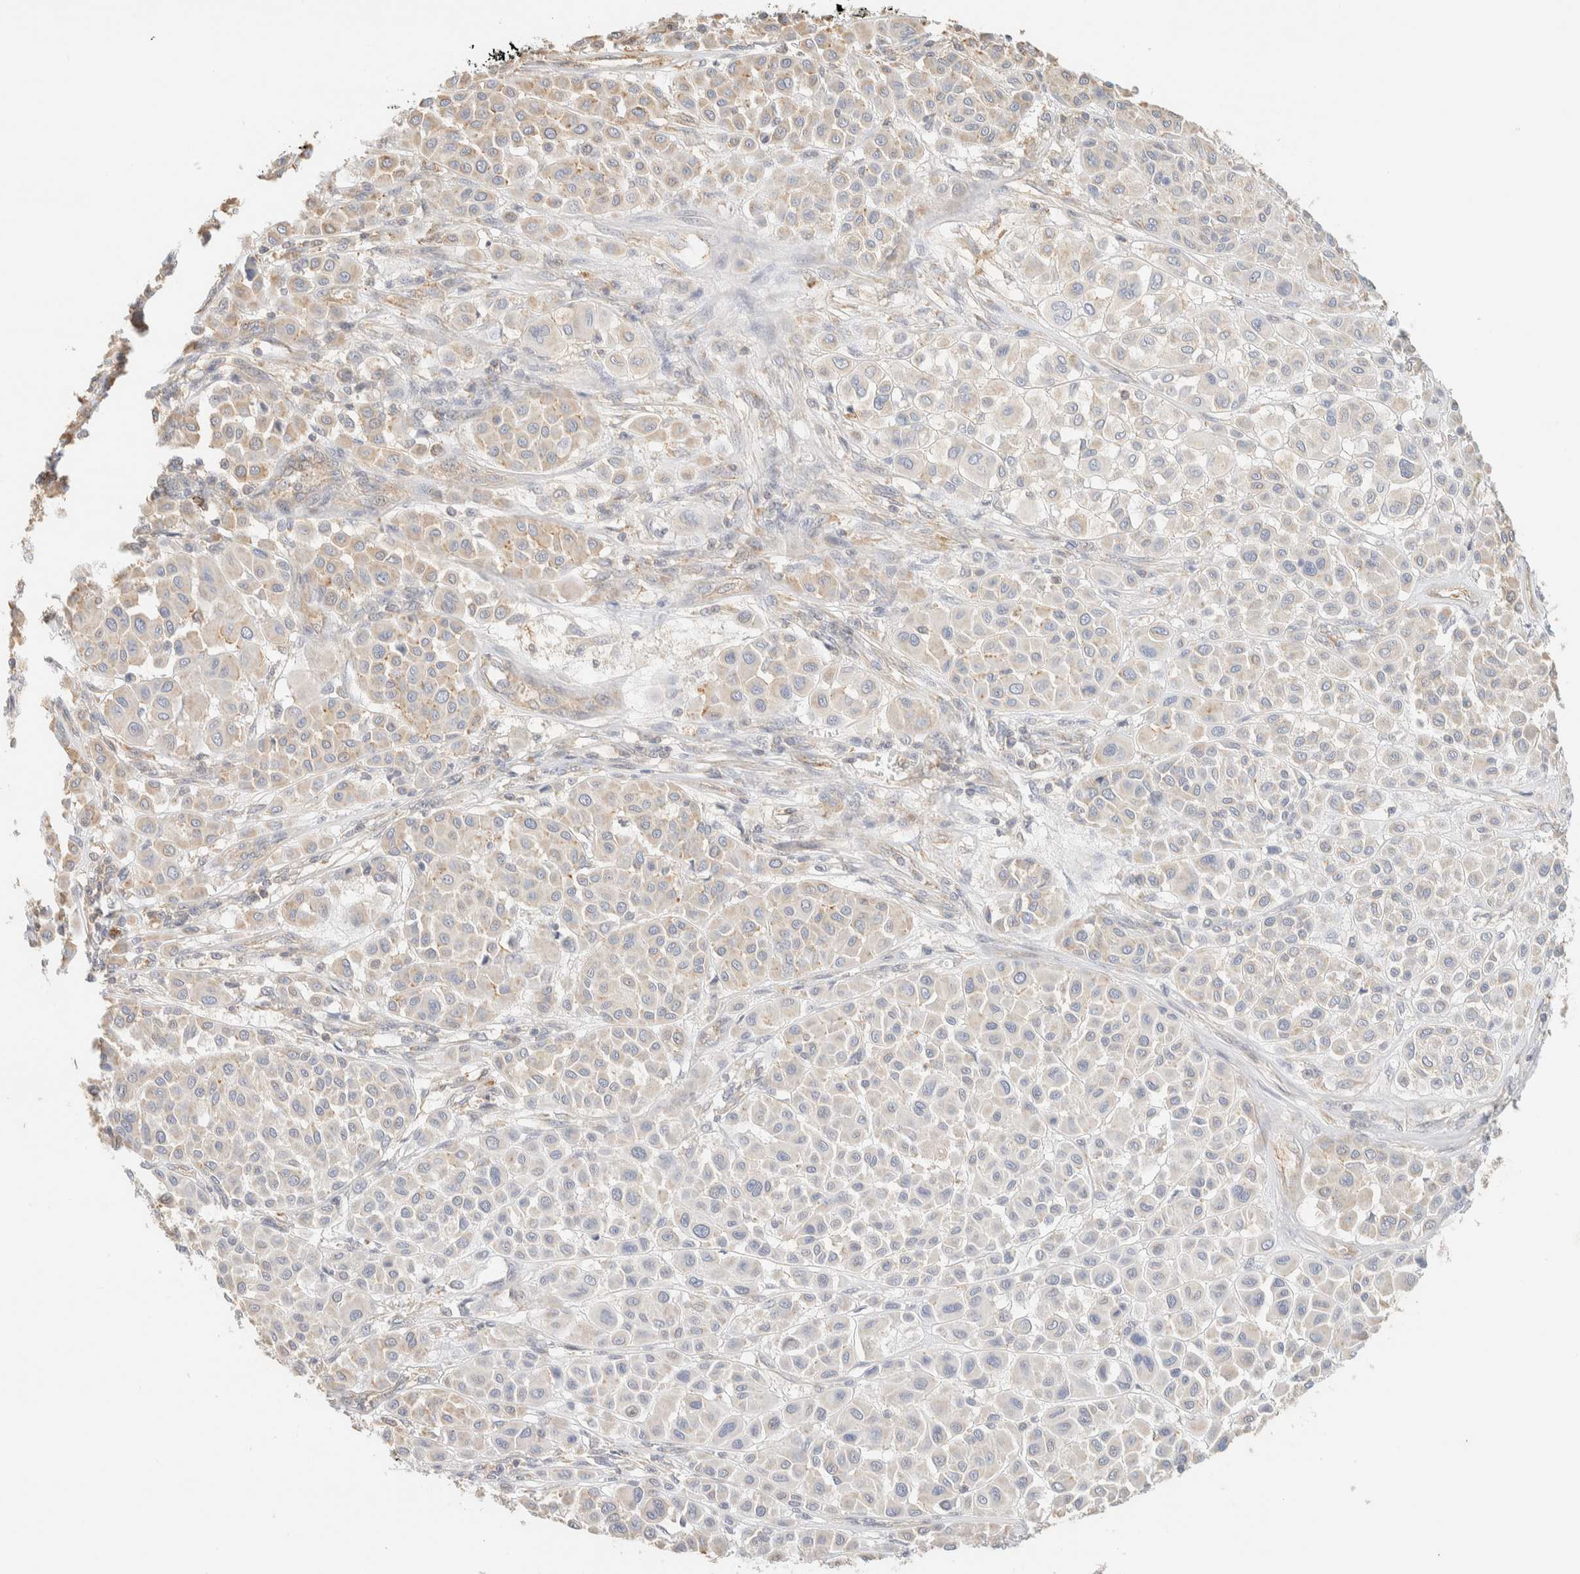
{"staining": {"intensity": "weak", "quantity": "<25%", "location": "cytoplasmic/membranous"}, "tissue": "melanoma", "cell_type": "Tumor cells", "image_type": "cancer", "snomed": [{"axis": "morphology", "description": "Malignant melanoma, Metastatic site"}, {"axis": "topography", "description": "Soft tissue"}], "caption": "DAB immunohistochemical staining of human melanoma shows no significant expression in tumor cells.", "gene": "TBC1D8B", "patient": {"sex": "male", "age": 41}}